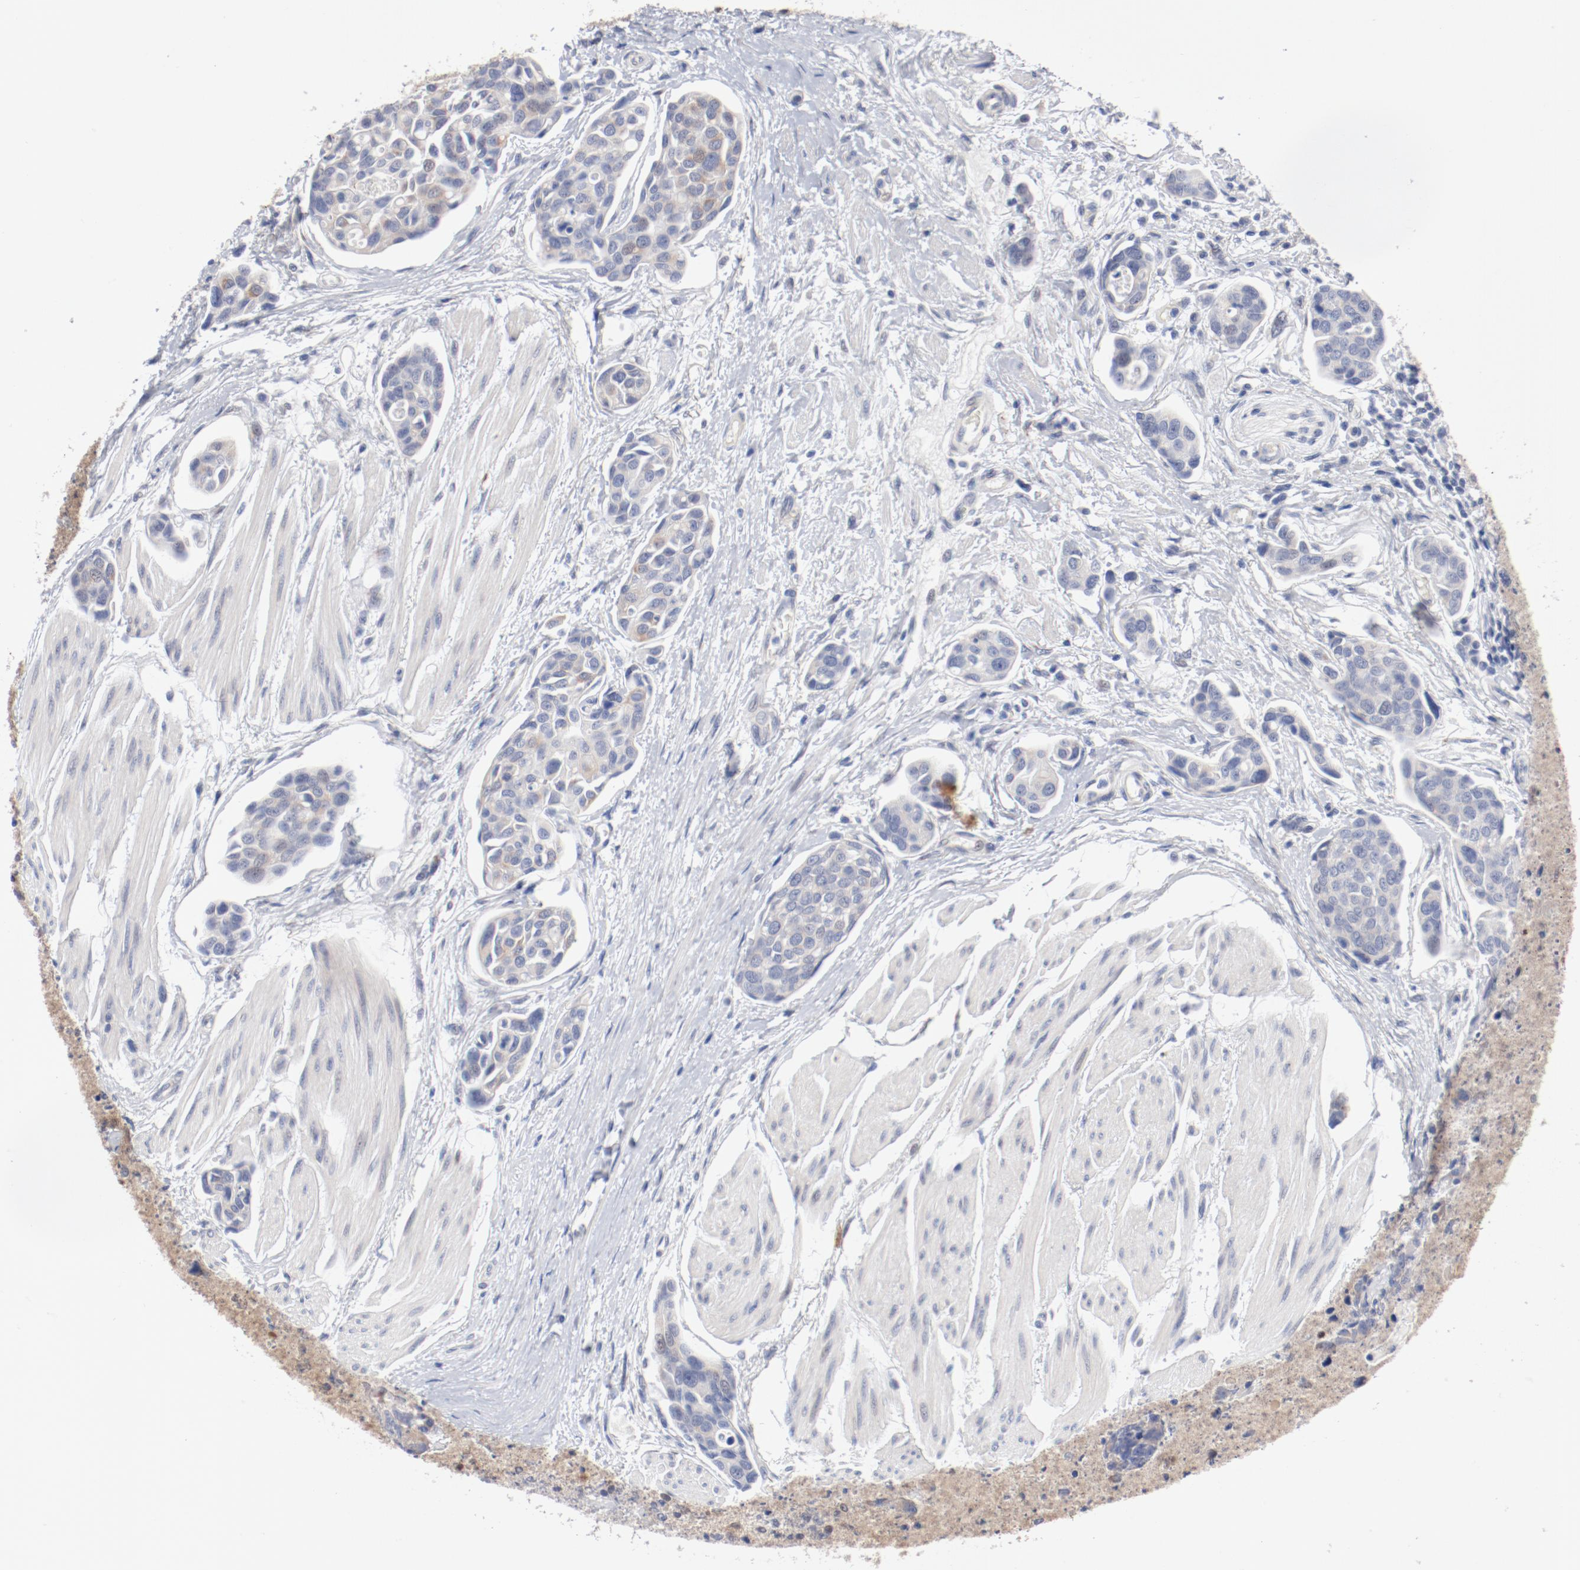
{"staining": {"intensity": "weak", "quantity": "<25%", "location": "cytoplasmic/membranous"}, "tissue": "urothelial cancer", "cell_type": "Tumor cells", "image_type": "cancer", "snomed": [{"axis": "morphology", "description": "Urothelial carcinoma, High grade"}, {"axis": "topography", "description": "Urinary bladder"}], "caption": "A histopathology image of urothelial cancer stained for a protein exhibits no brown staining in tumor cells.", "gene": "GPR143", "patient": {"sex": "male", "age": 78}}